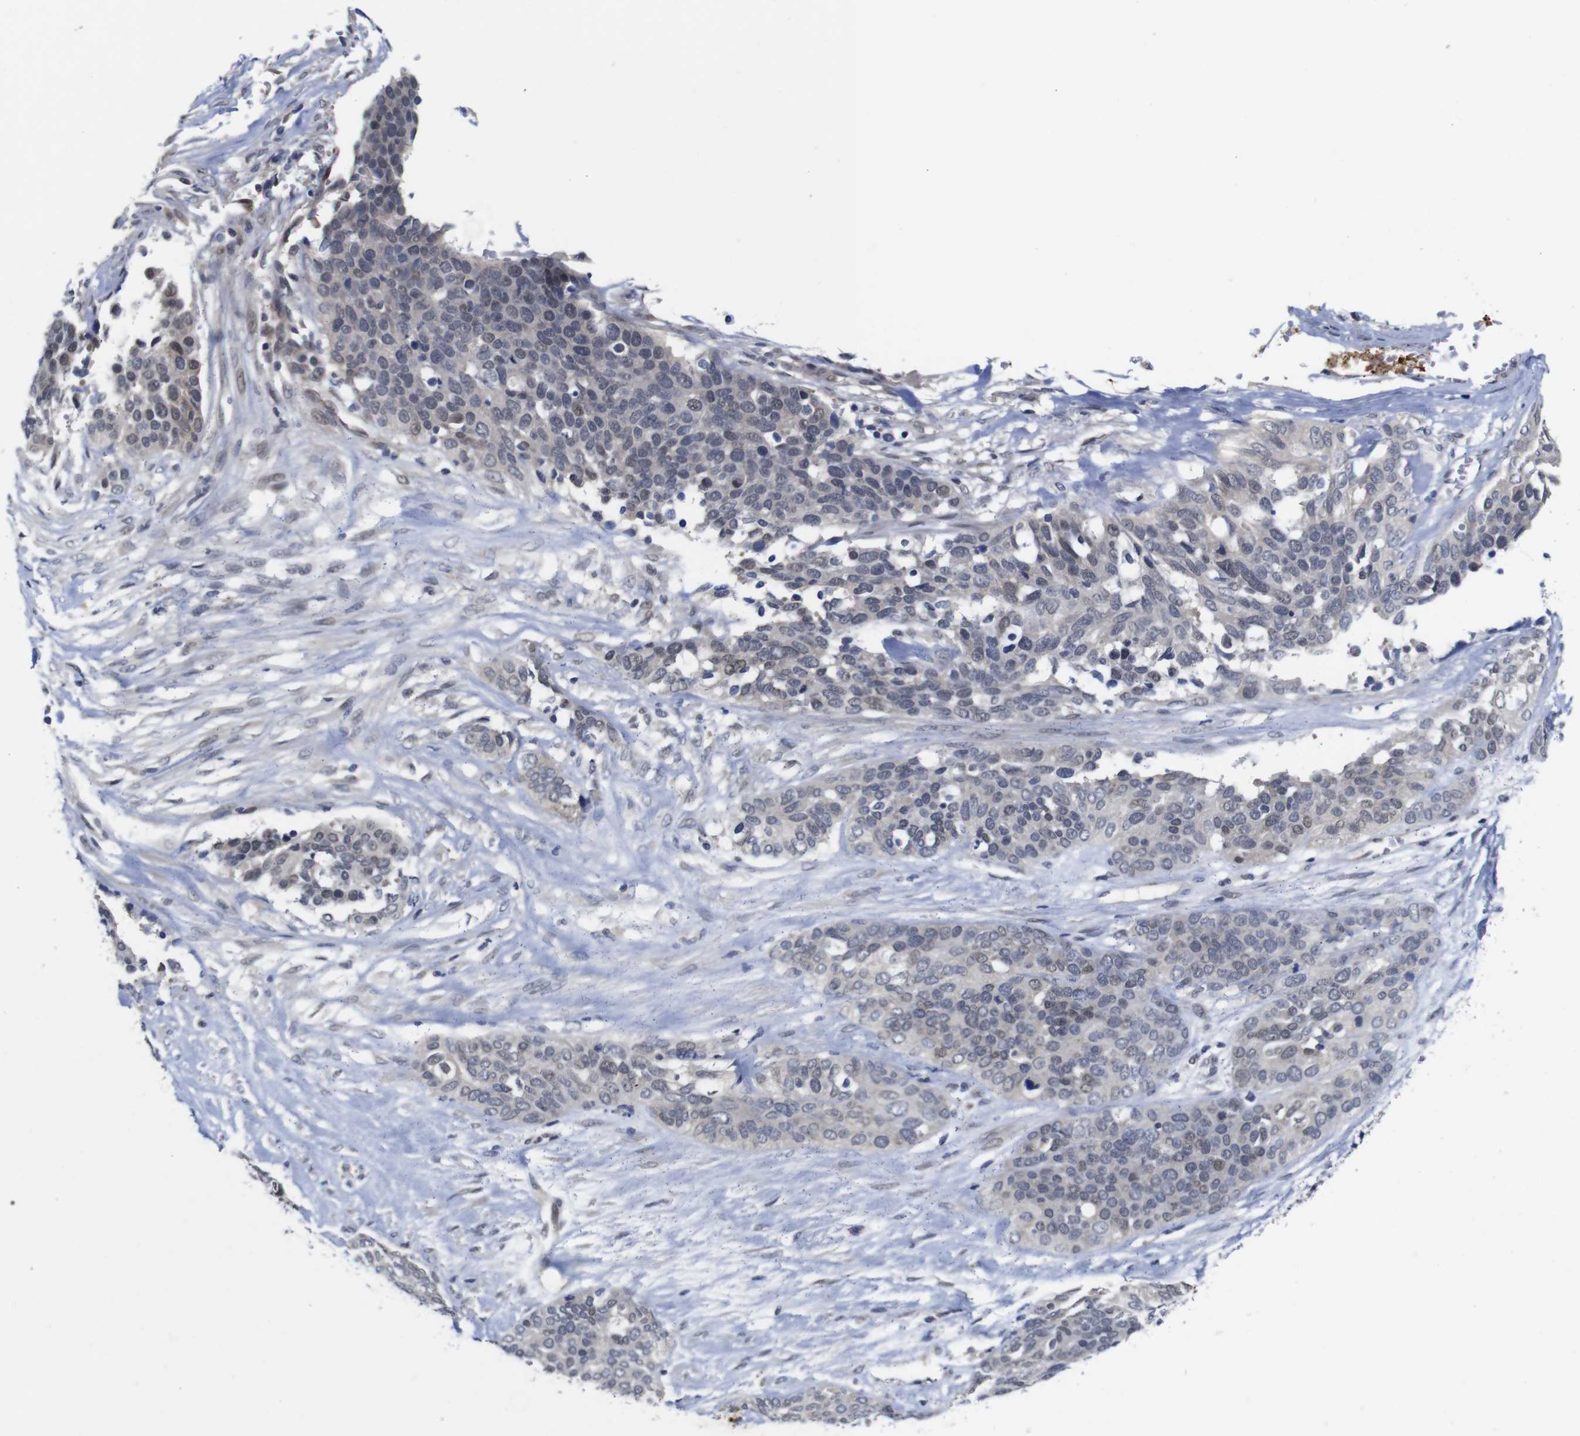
{"staining": {"intensity": "weak", "quantity": "<25%", "location": "cytoplasmic/membranous,nuclear"}, "tissue": "ovarian cancer", "cell_type": "Tumor cells", "image_type": "cancer", "snomed": [{"axis": "morphology", "description": "Cystadenocarcinoma, serous, NOS"}, {"axis": "topography", "description": "Ovary"}], "caption": "Immunohistochemical staining of human ovarian cancer reveals no significant expression in tumor cells.", "gene": "FURIN", "patient": {"sex": "female", "age": 44}}